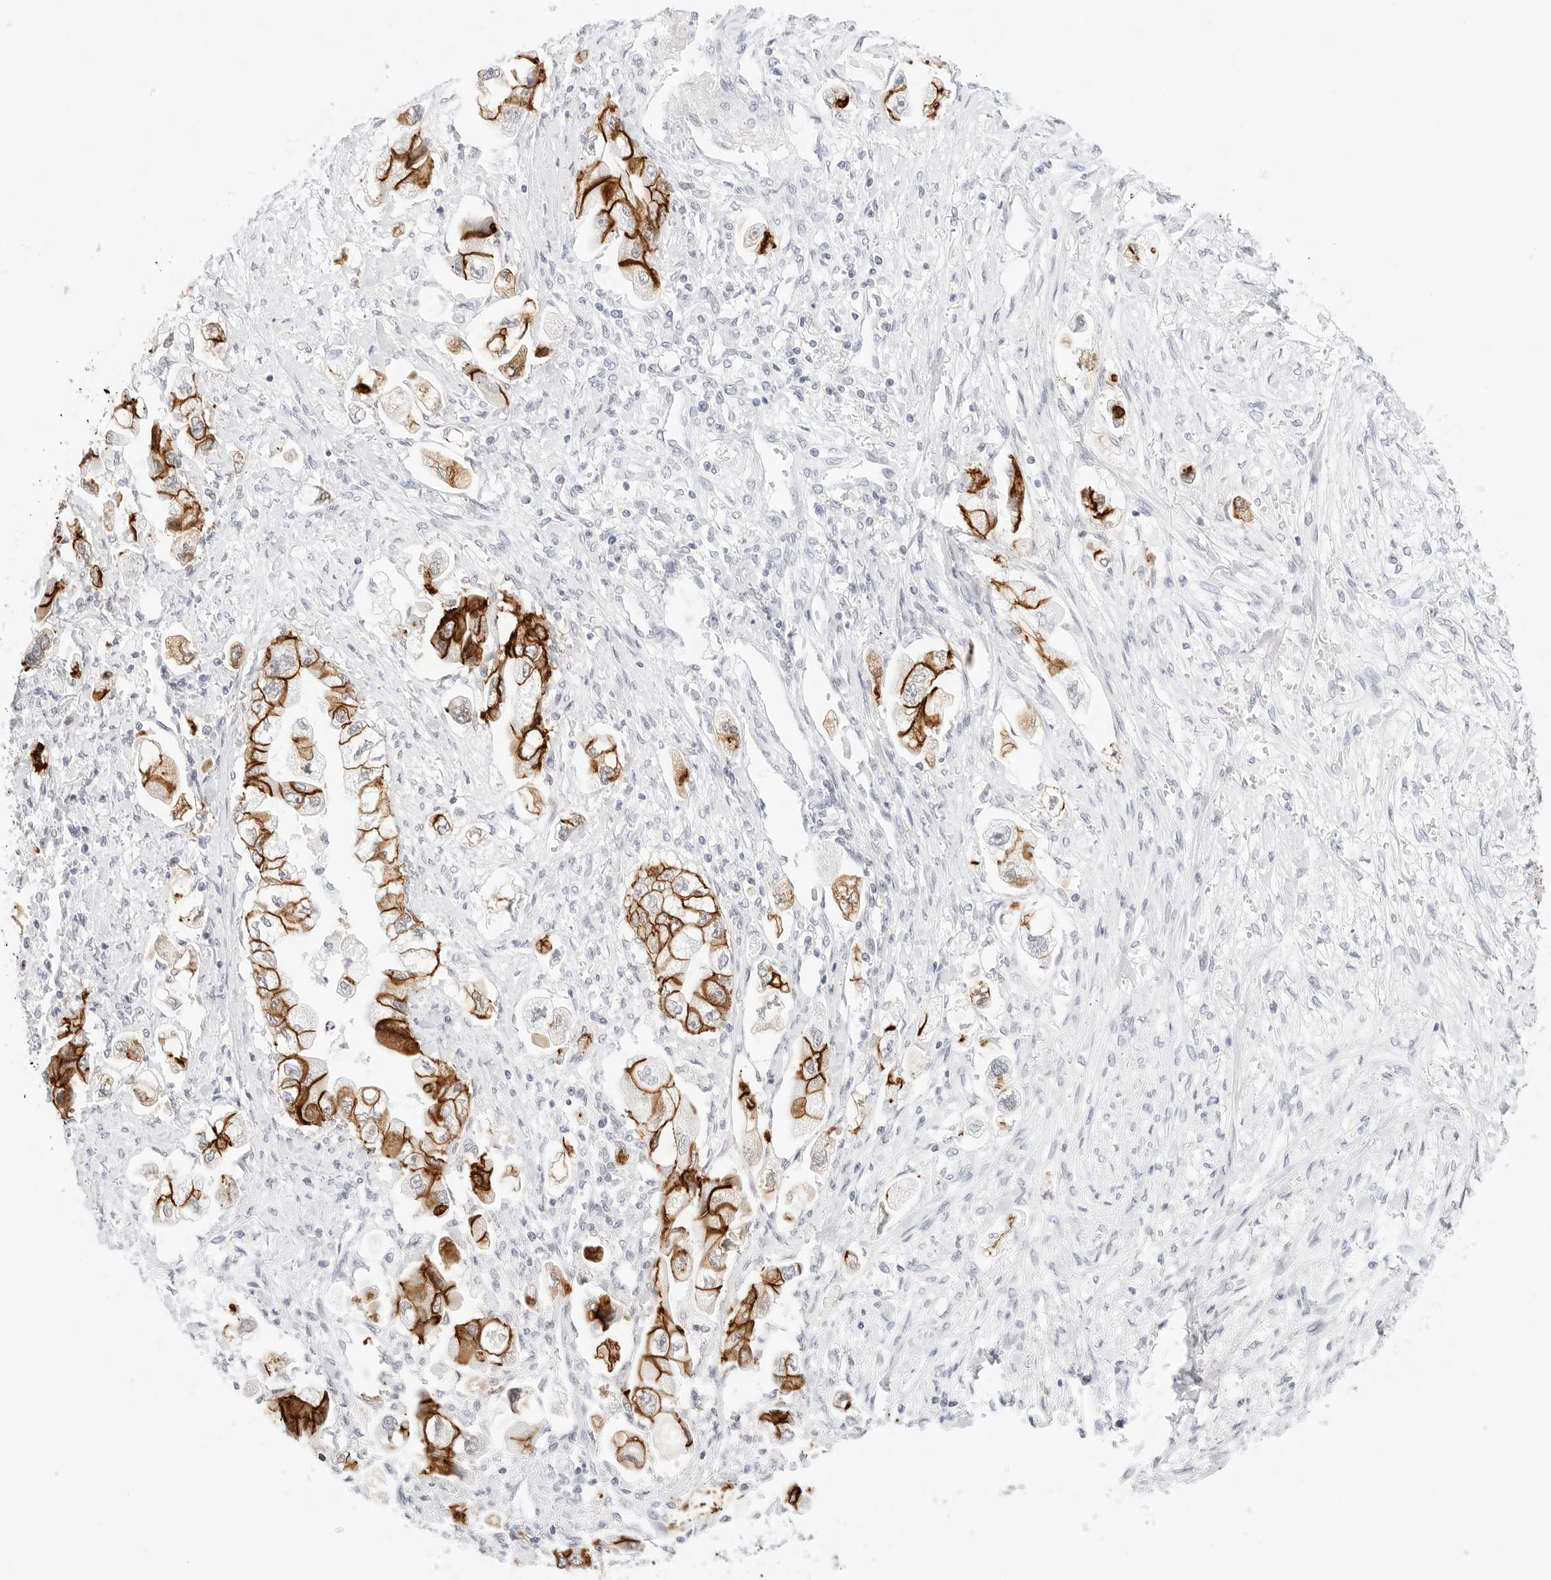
{"staining": {"intensity": "strong", "quantity": ">75%", "location": "cytoplasmic/membranous"}, "tissue": "stomach cancer", "cell_type": "Tumor cells", "image_type": "cancer", "snomed": [{"axis": "morphology", "description": "Adenocarcinoma, NOS"}, {"axis": "topography", "description": "Stomach"}], "caption": "Immunohistochemical staining of stomach cancer (adenocarcinoma) exhibits high levels of strong cytoplasmic/membranous protein expression in approximately >75% of tumor cells. (DAB IHC with brightfield microscopy, high magnification).", "gene": "CDH1", "patient": {"sex": "male", "age": 62}}